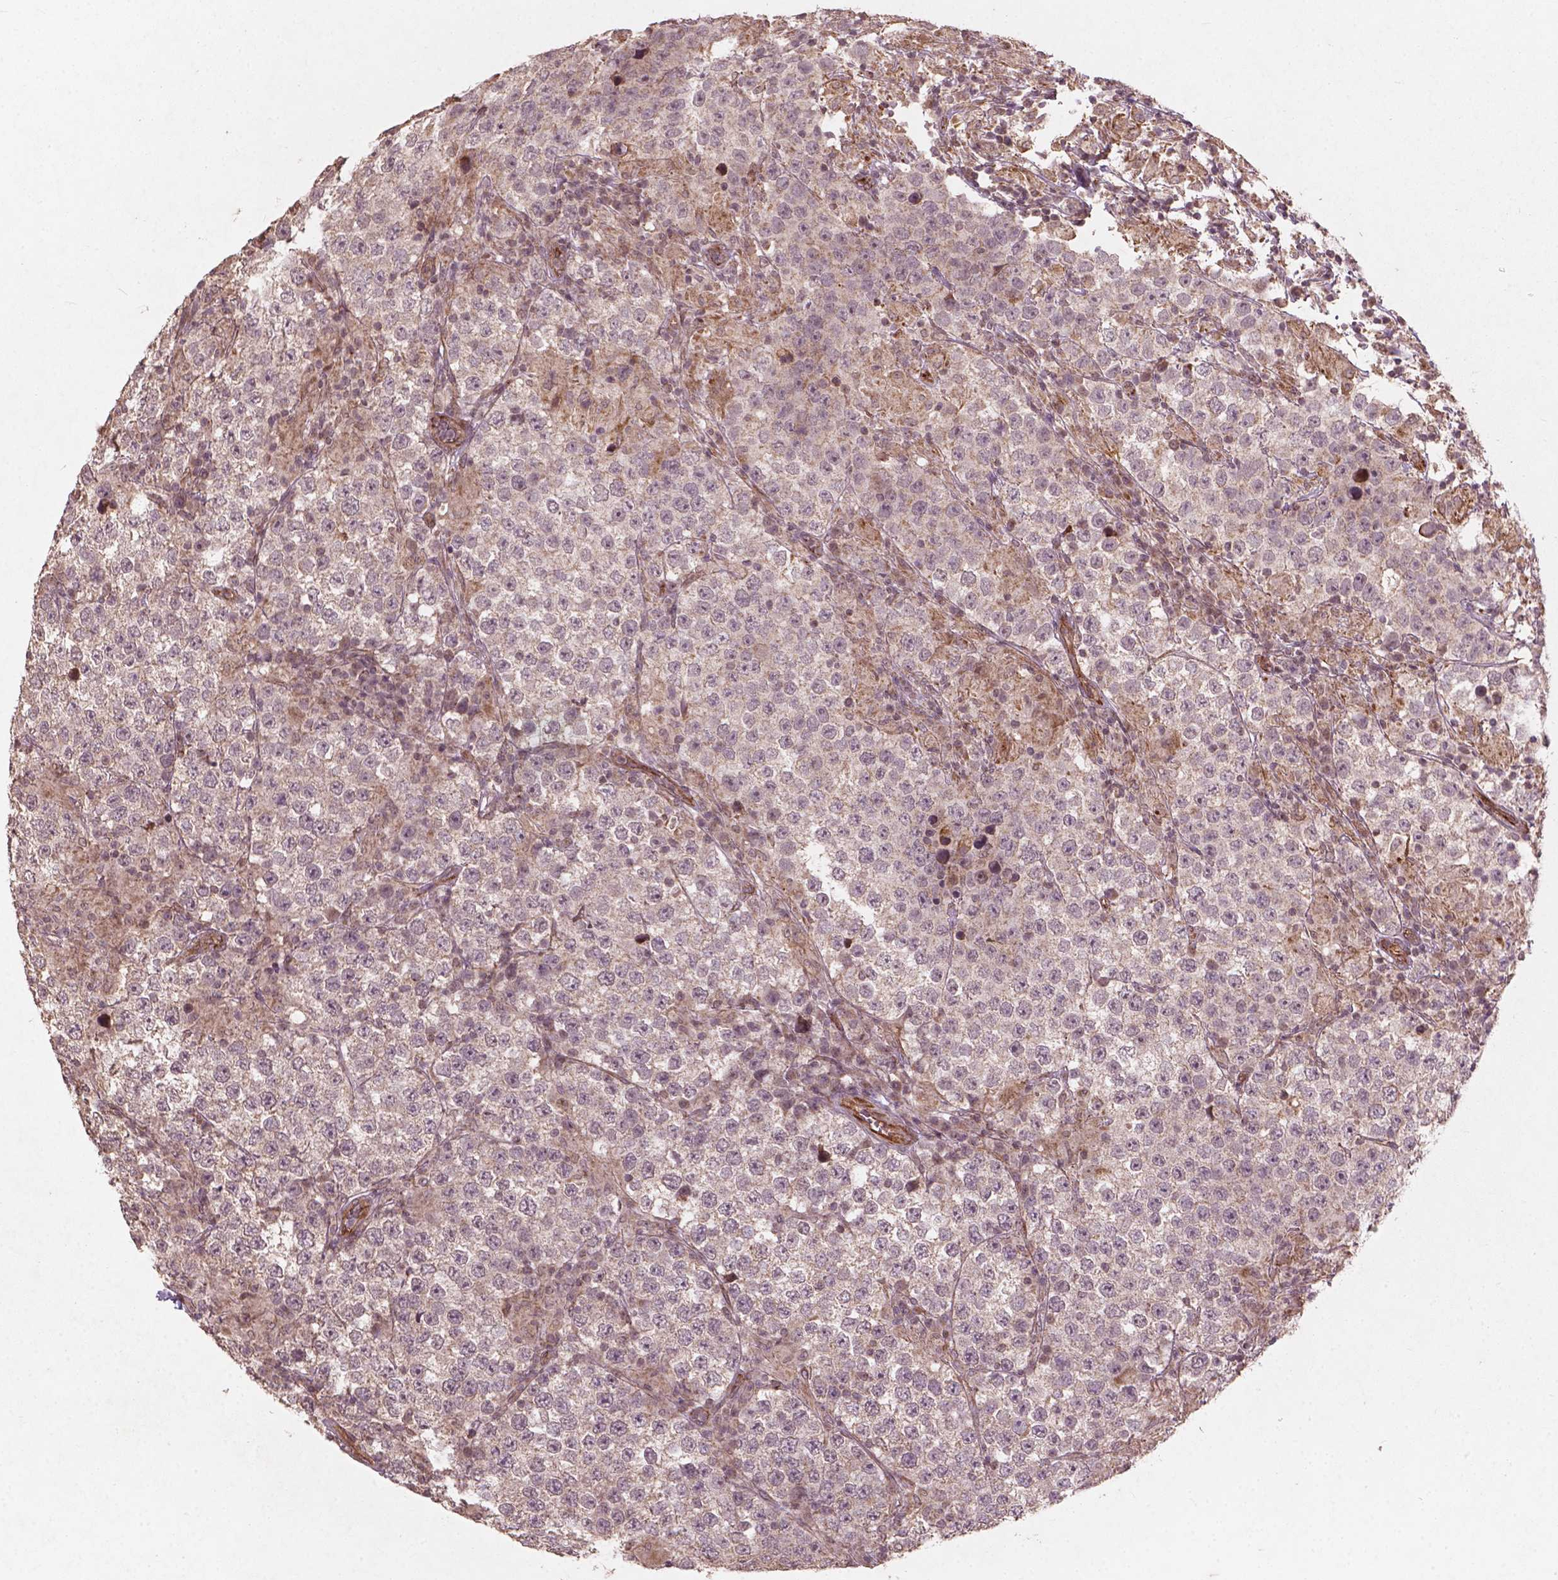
{"staining": {"intensity": "negative", "quantity": "none", "location": "none"}, "tissue": "testis cancer", "cell_type": "Tumor cells", "image_type": "cancer", "snomed": [{"axis": "morphology", "description": "Seminoma, NOS"}, {"axis": "morphology", "description": "Carcinoma, Embryonal, NOS"}, {"axis": "topography", "description": "Testis"}], "caption": "This is an IHC image of testis embryonal carcinoma. There is no expression in tumor cells.", "gene": "SMAD2", "patient": {"sex": "male", "age": 41}}